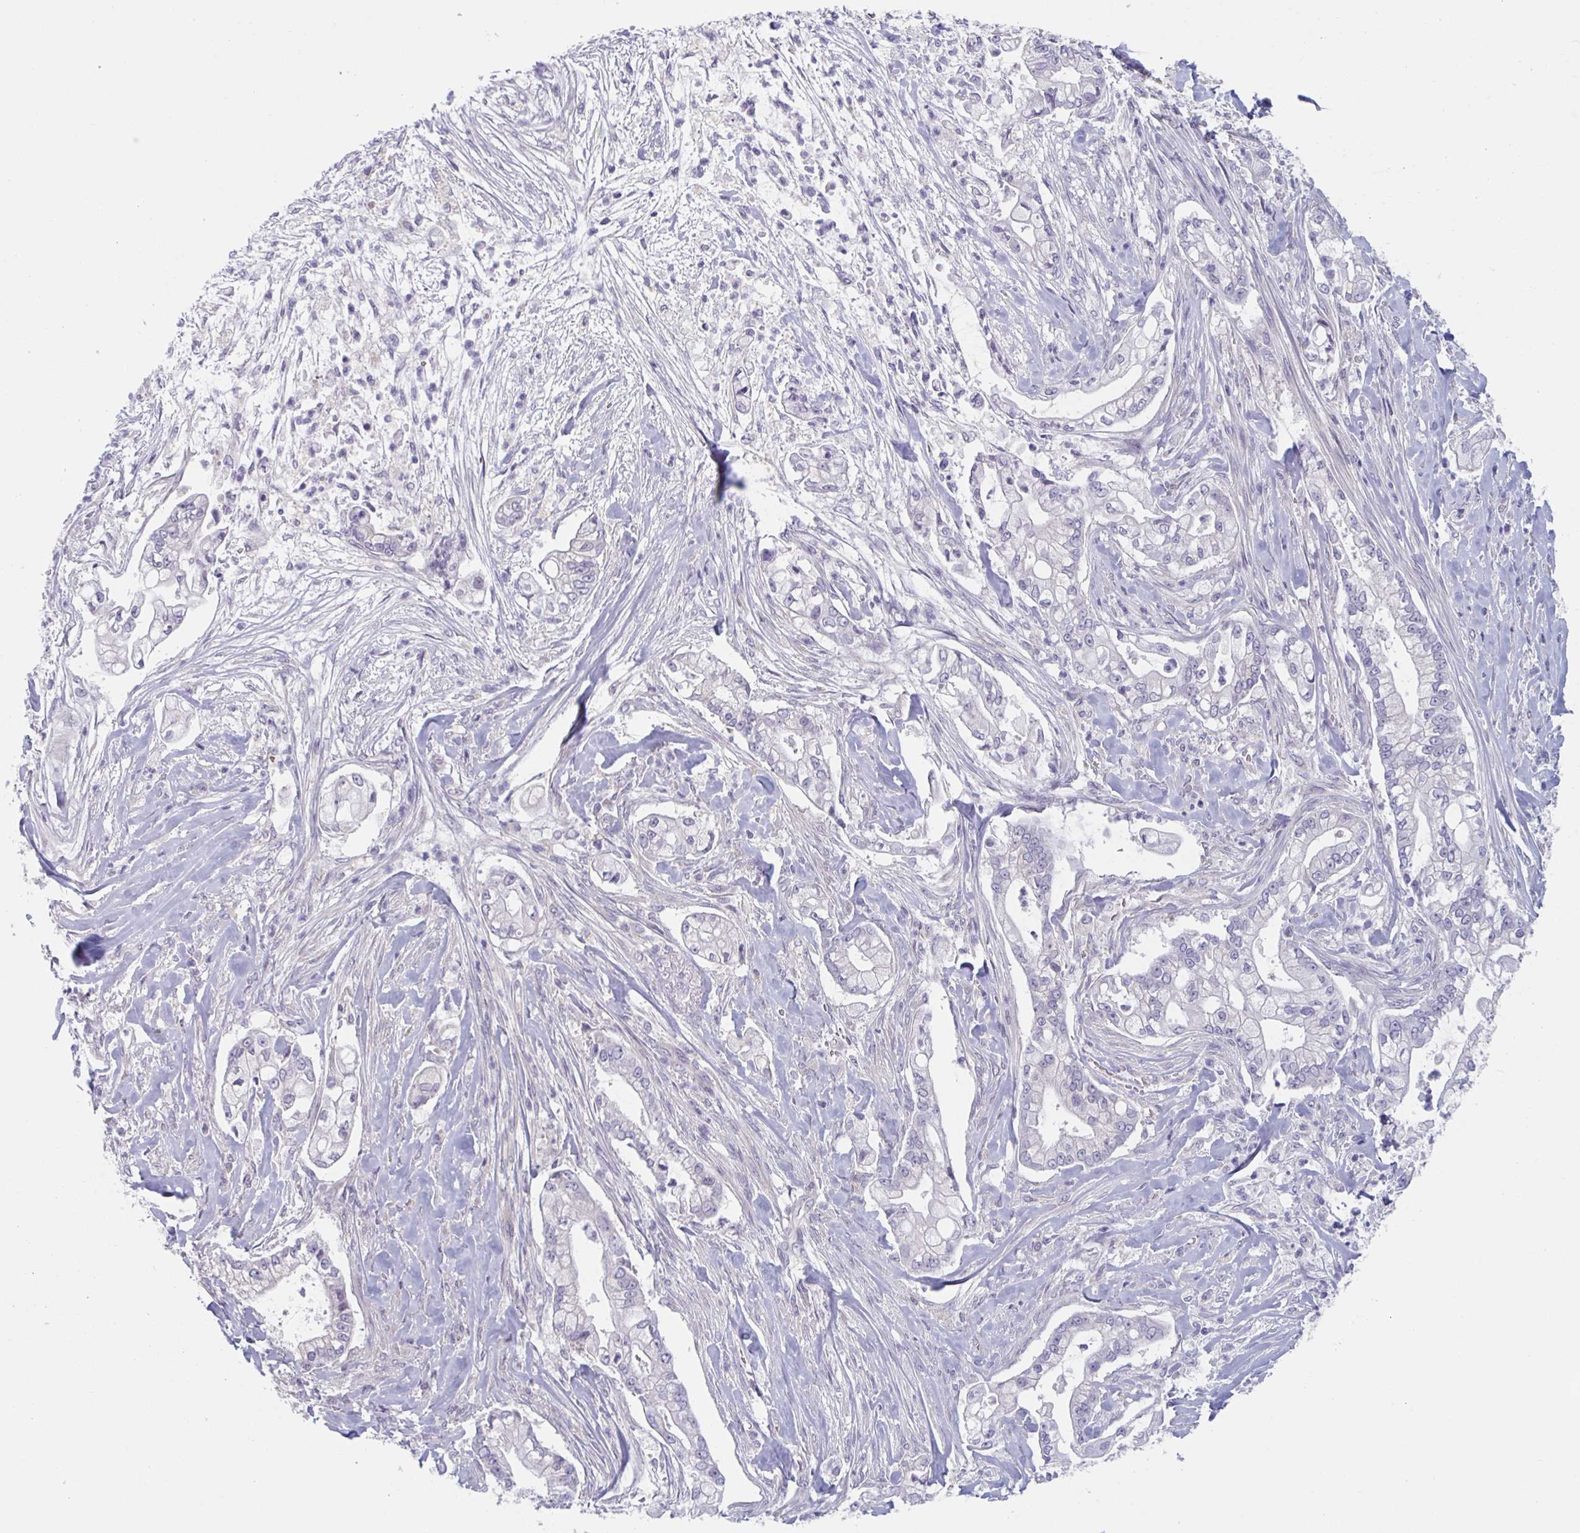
{"staining": {"intensity": "negative", "quantity": "none", "location": "none"}, "tissue": "pancreatic cancer", "cell_type": "Tumor cells", "image_type": "cancer", "snomed": [{"axis": "morphology", "description": "Adenocarcinoma, NOS"}, {"axis": "topography", "description": "Pancreas"}], "caption": "High magnification brightfield microscopy of pancreatic cancer stained with DAB (3,3'-diaminobenzidine) (brown) and counterstained with hematoxylin (blue): tumor cells show no significant expression.", "gene": "TNFSF10", "patient": {"sex": "female", "age": 69}}